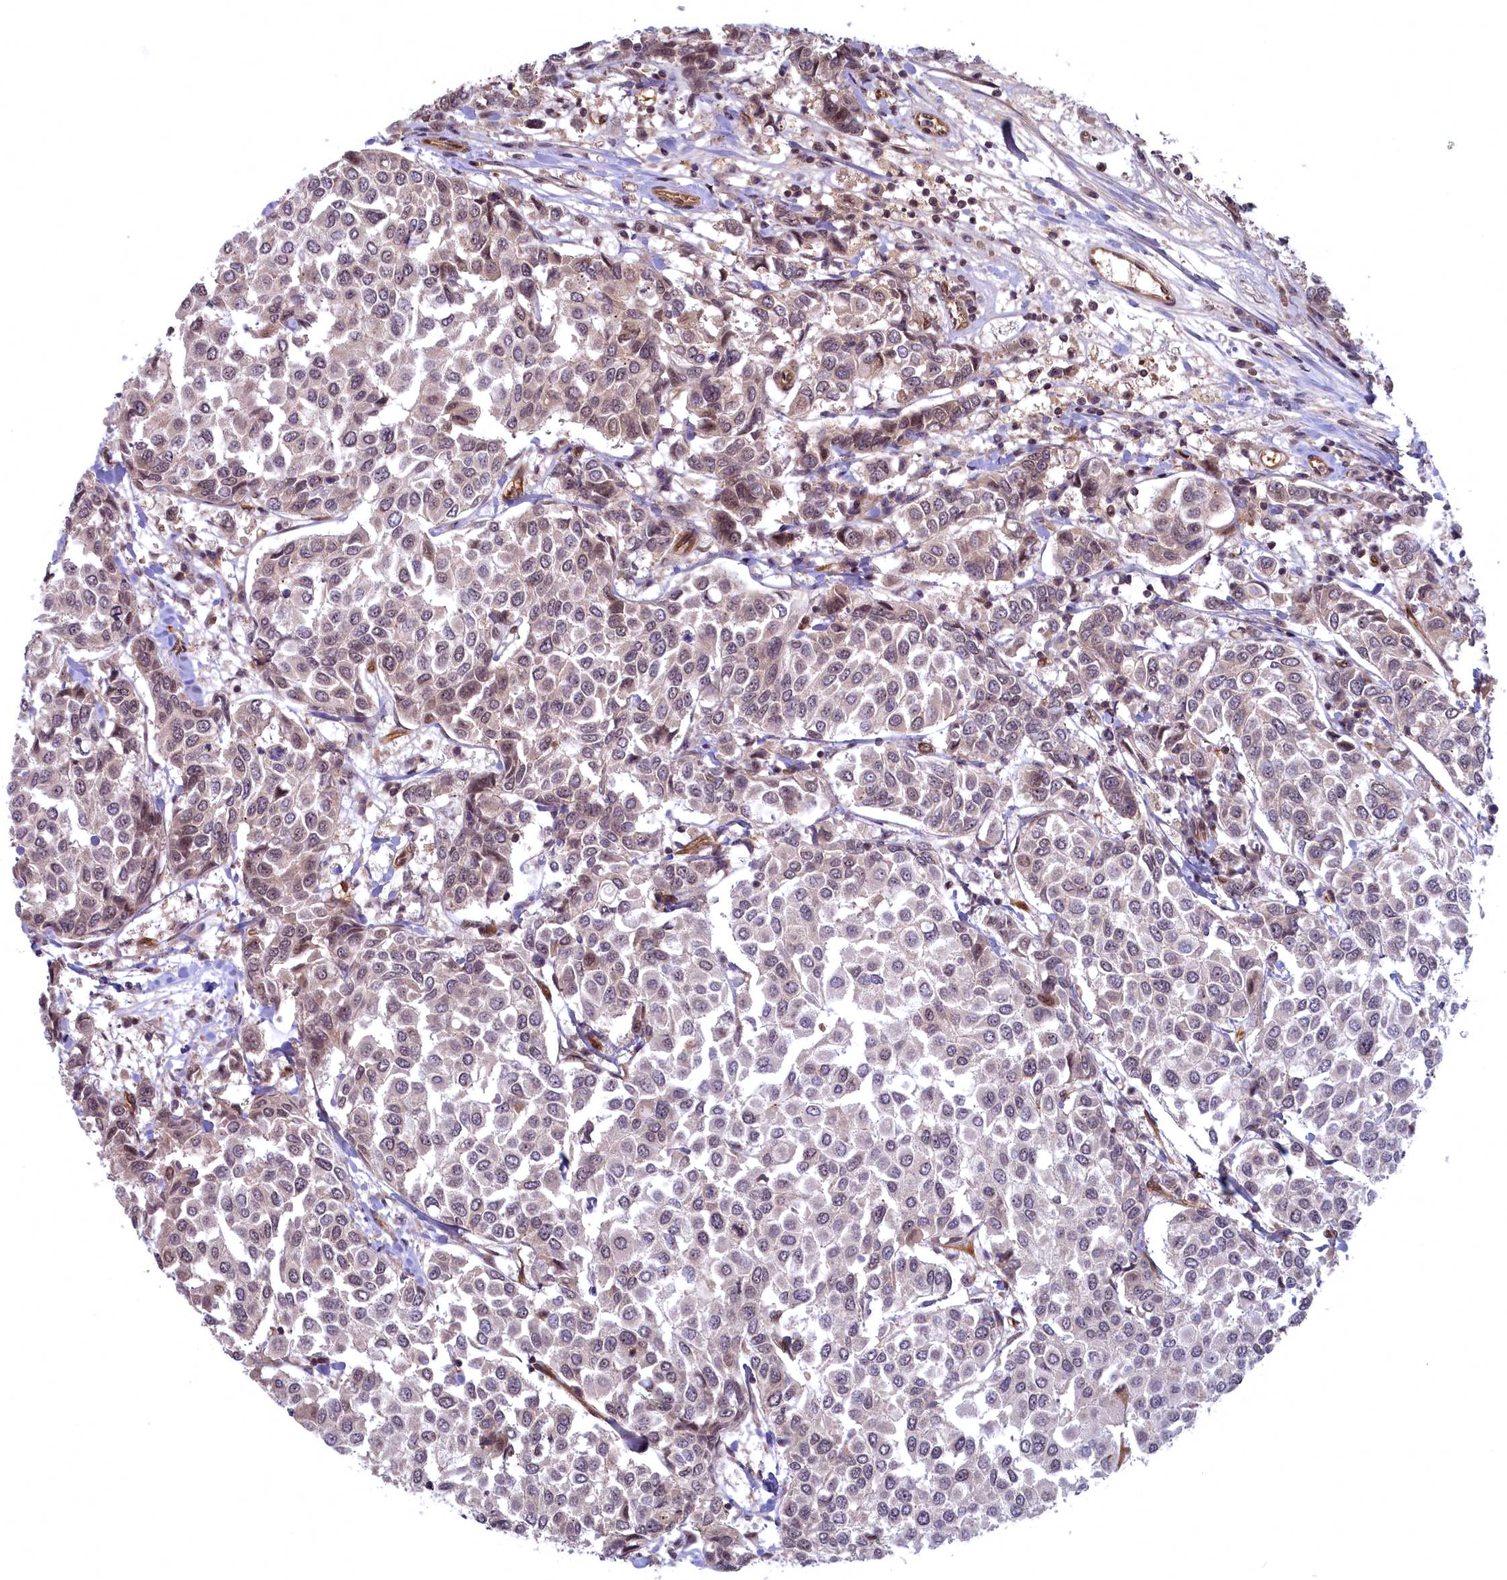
{"staining": {"intensity": "weak", "quantity": "25%-75%", "location": "cytoplasmic/membranous,nuclear"}, "tissue": "breast cancer", "cell_type": "Tumor cells", "image_type": "cancer", "snomed": [{"axis": "morphology", "description": "Duct carcinoma"}, {"axis": "topography", "description": "Breast"}], "caption": "The immunohistochemical stain shows weak cytoplasmic/membranous and nuclear expression in tumor cells of breast intraductal carcinoma tissue. The protein is shown in brown color, while the nuclei are stained blue.", "gene": "SNRK", "patient": {"sex": "female", "age": 55}}